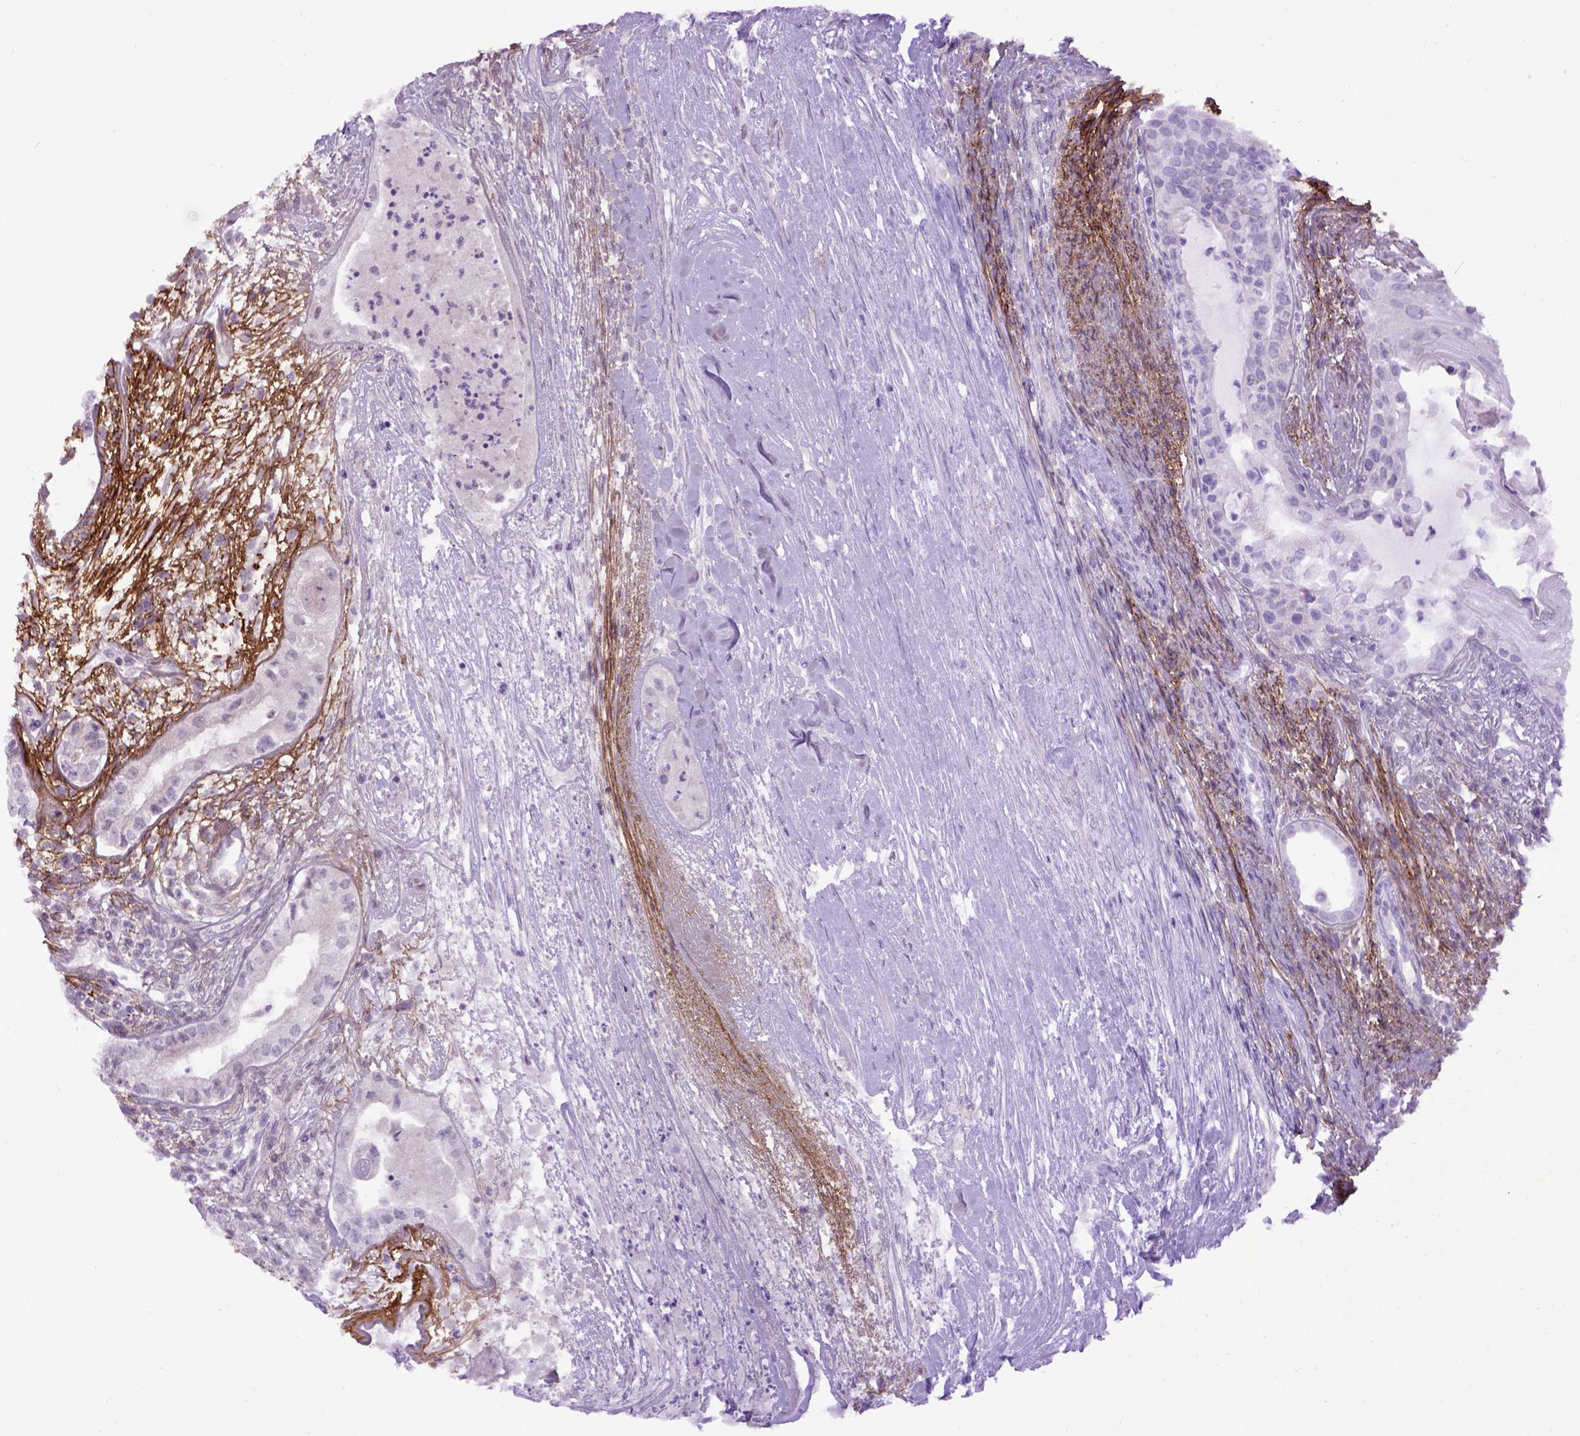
{"staining": {"intensity": "negative", "quantity": "none", "location": "none"}, "tissue": "testis cancer", "cell_type": "Tumor cells", "image_type": "cancer", "snomed": [{"axis": "morphology", "description": "Carcinoma, Embryonal, NOS"}, {"axis": "topography", "description": "Testis"}], "caption": "Histopathology image shows no protein staining in tumor cells of testis cancer (embryonal carcinoma) tissue.", "gene": "EMILIN3", "patient": {"sex": "male", "age": 37}}